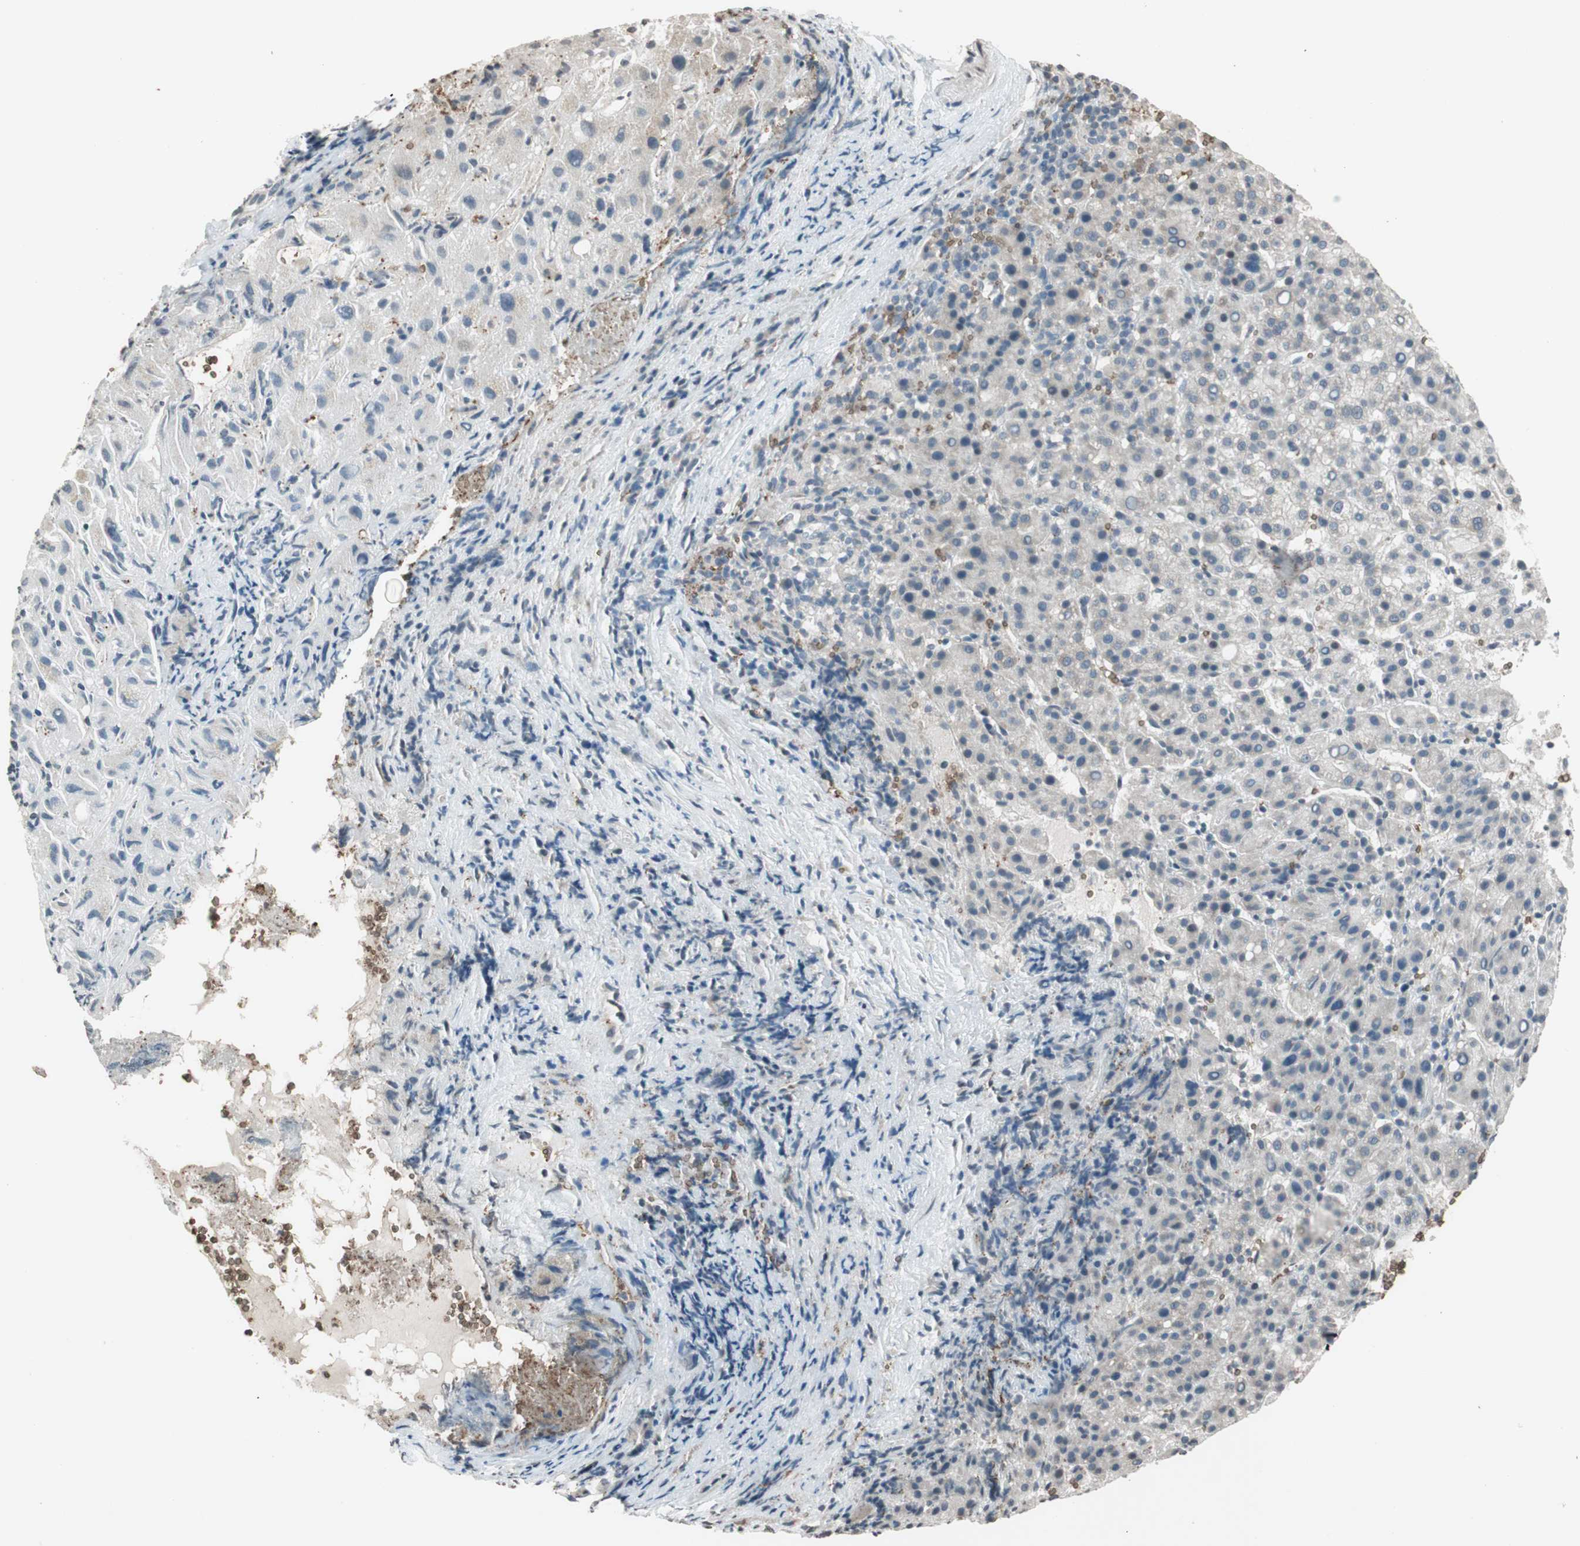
{"staining": {"intensity": "negative", "quantity": "none", "location": "none"}, "tissue": "liver cancer", "cell_type": "Tumor cells", "image_type": "cancer", "snomed": [{"axis": "morphology", "description": "Carcinoma, Hepatocellular, NOS"}, {"axis": "topography", "description": "Liver"}], "caption": "Liver cancer (hepatocellular carcinoma) was stained to show a protein in brown. There is no significant positivity in tumor cells.", "gene": "GYPC", "patient": {"sex": "female", "age": 58}}